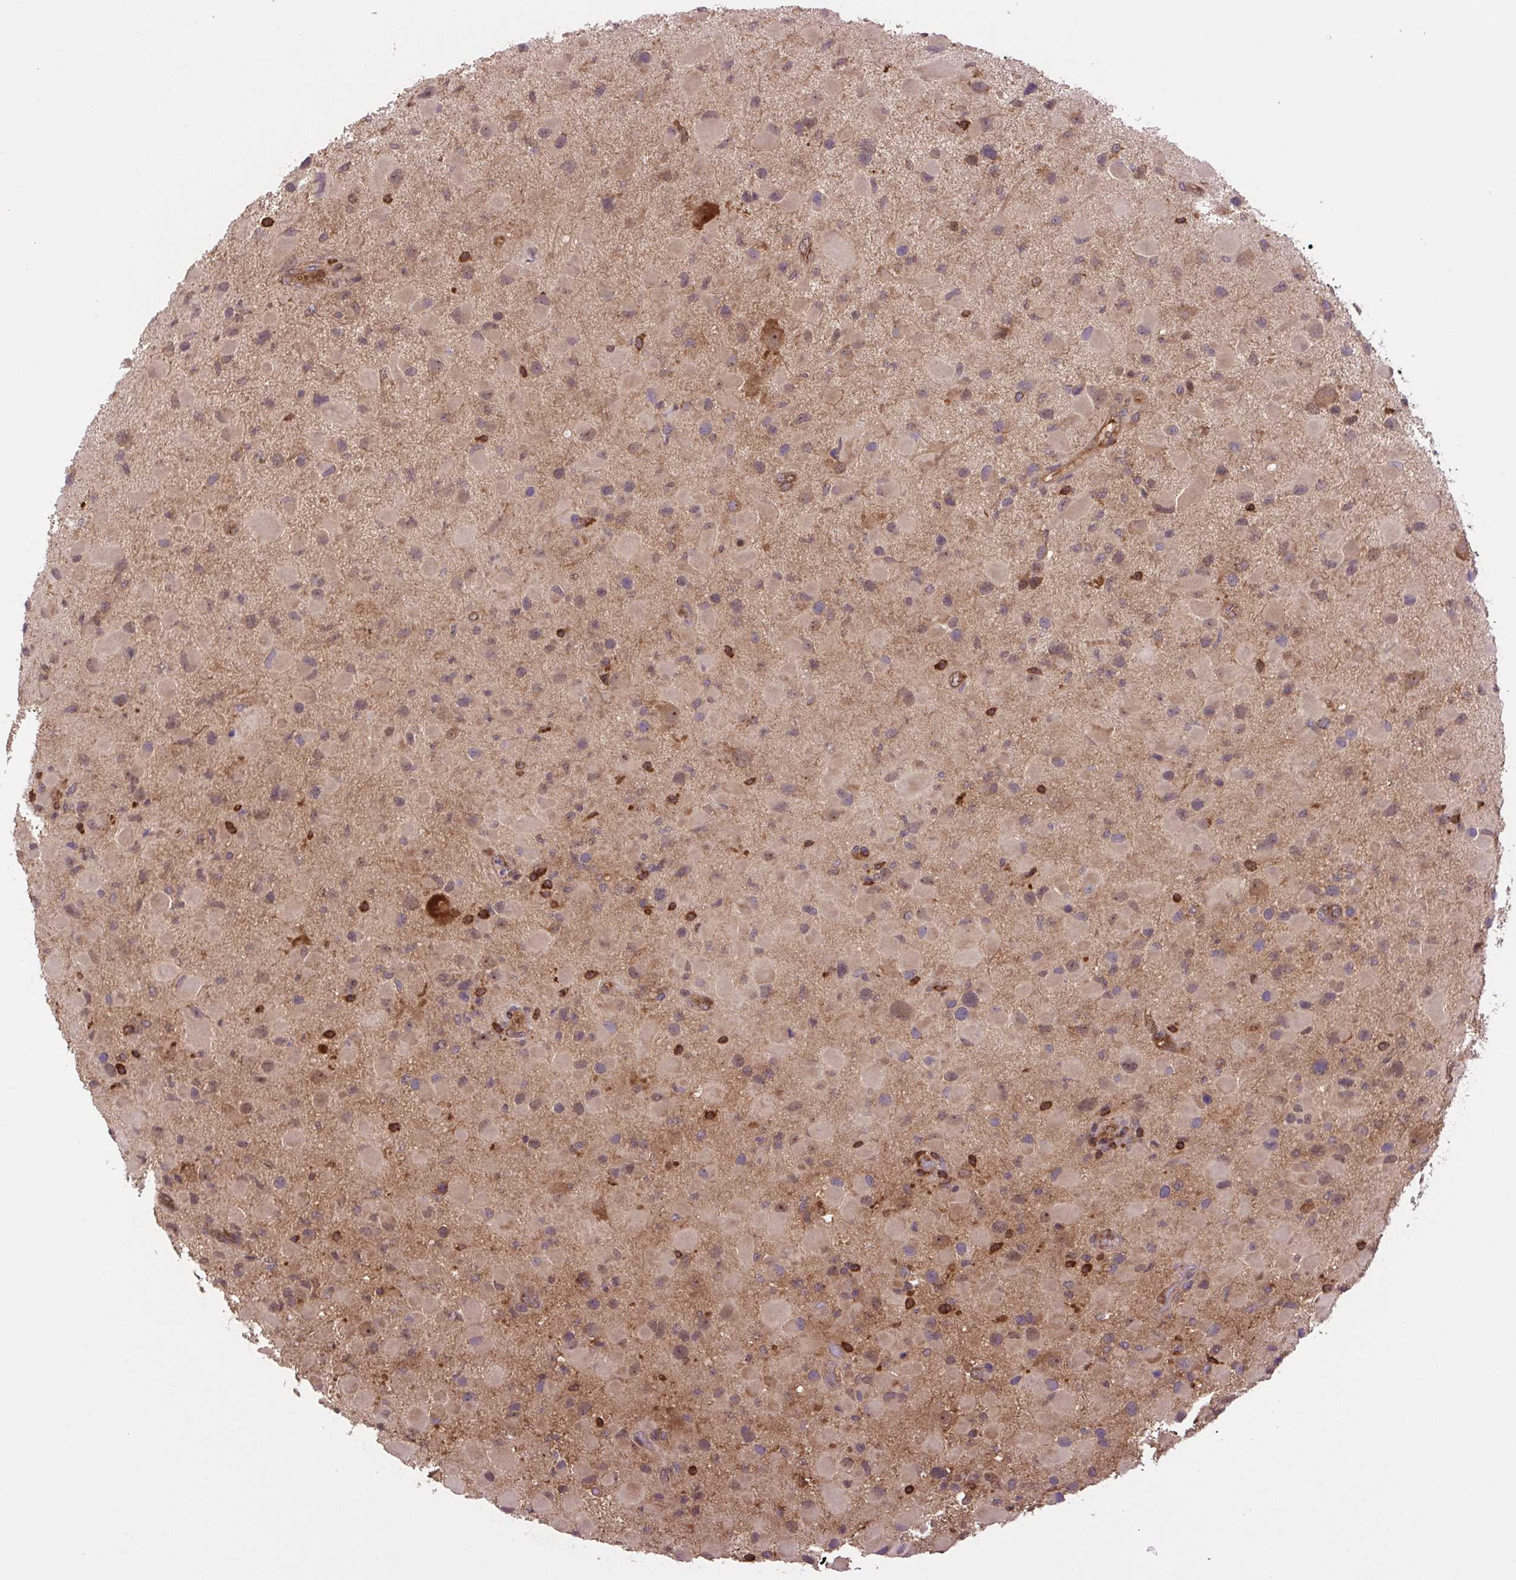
{"staining": {"intensity": "moderate", "quantity": "<25%", "location": "cytoplasmic/membranous"}, "tissue": "glioma", "cell_type": "Tumor cells", "image_type": "cancer", "snomed": [{"axis": "morphology", "description": "Glioma, malignant, Low grade"}, {"axis": "topography", "description": "Brain"}], "caption": "A brown stain highlights moderate cytoplasmic/membranous positivity of a protein in malignant glioma (low-grade) tumor cells.", "gene": "PLCG1", "patient": {"sex": "female", "age": 32}}